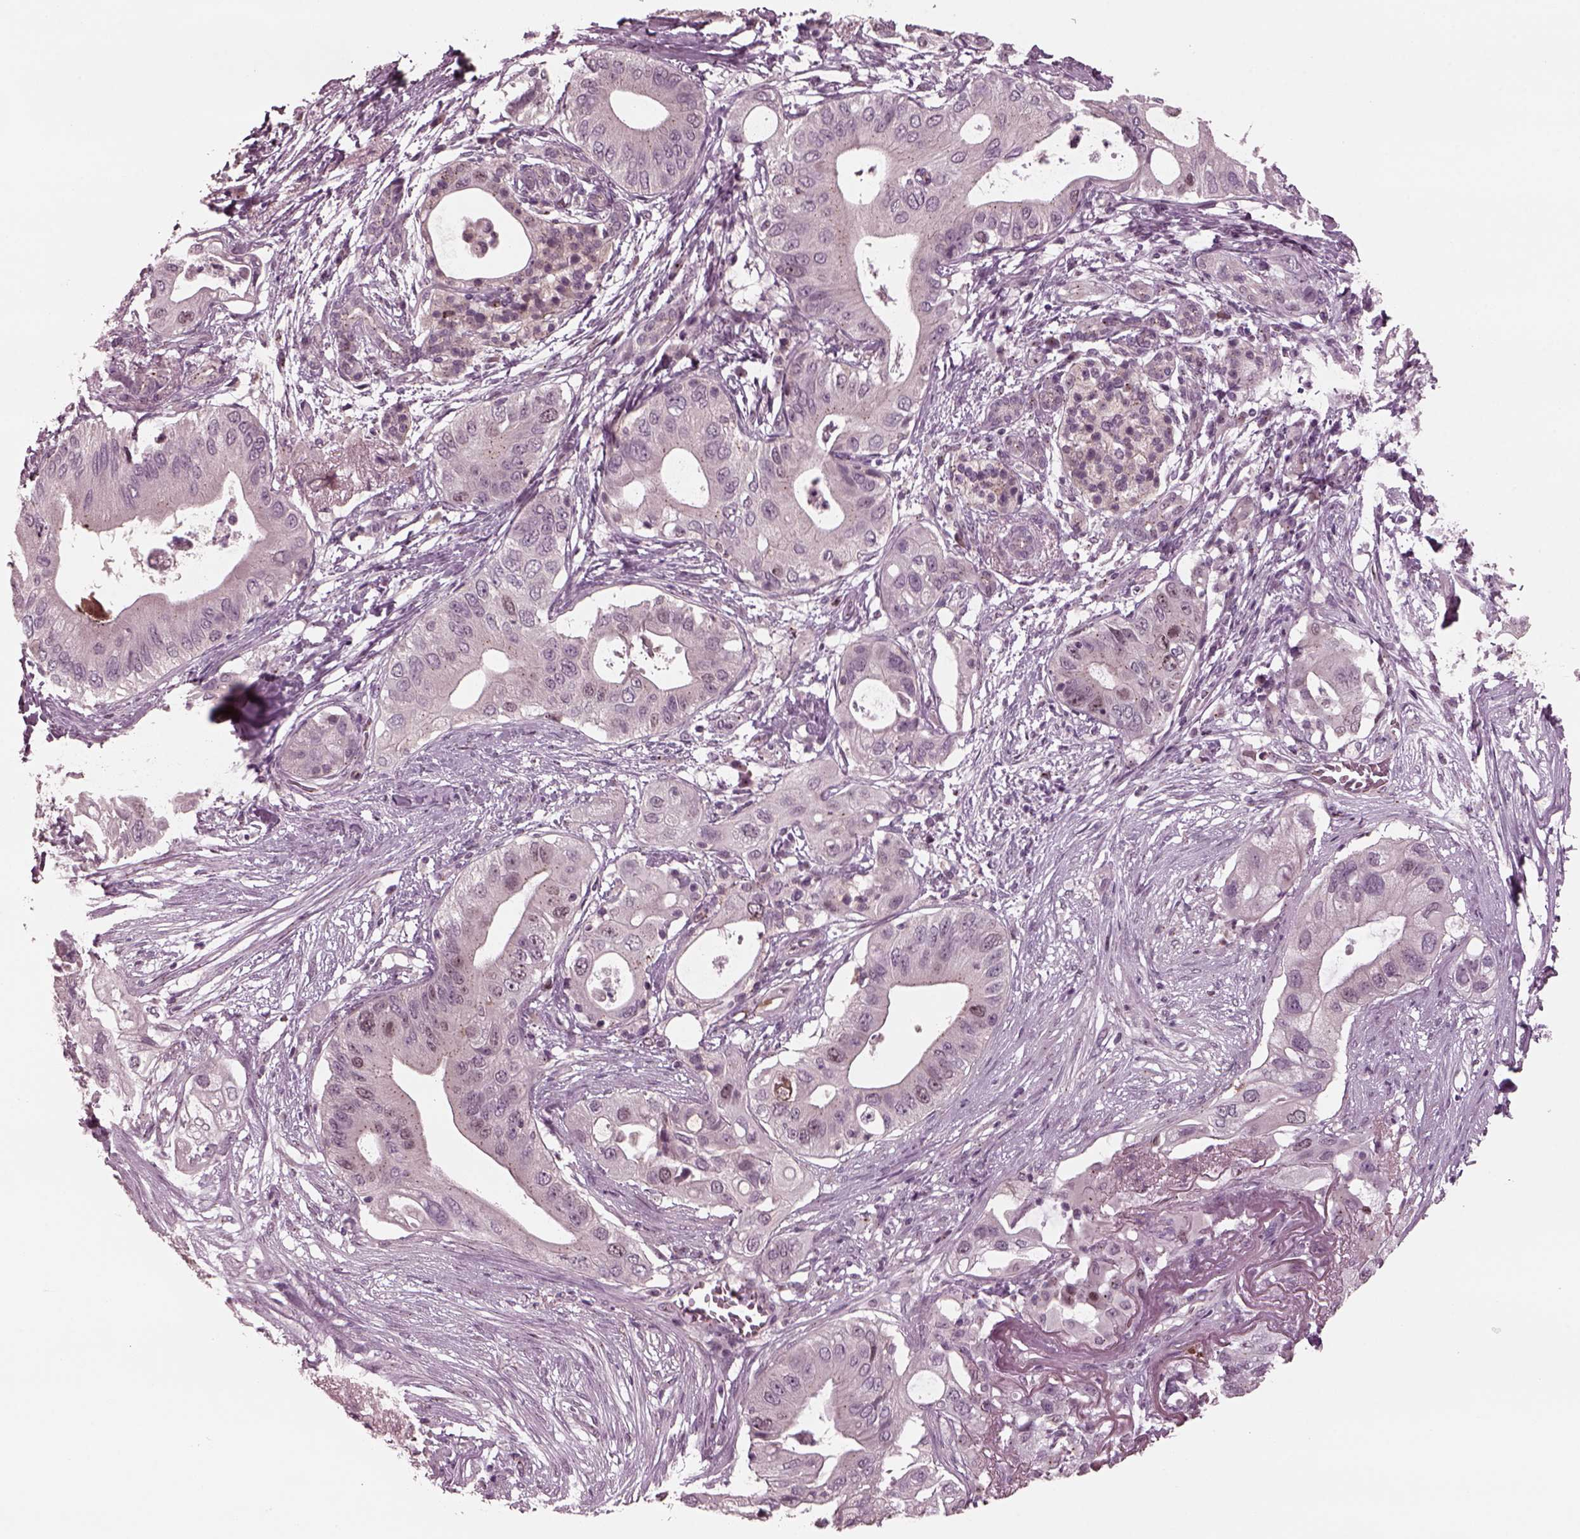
{"staining": {"intensity": "negative", "quantity": "none", "location": "none"}, "tissue": "pancreatic cancer", "cell_type": "Tumor cells", "image_type": "cancer", "snomed": [{"axis": "morphology", "description": "Adenocarcinoma, NOS"}, {"axis": "topography", "description": "Pancreas"}], "caption": "Immunohistochemistry (IHC) image of neoplastic tissue: human pancreatic adenocarcinoma stained with DAB (3,3'-diaminobenzidine) demonstrates no significant protein expression in tumor cells.", "gene": "SAXO1", "patient": {"sex": "female", "age": 72}}